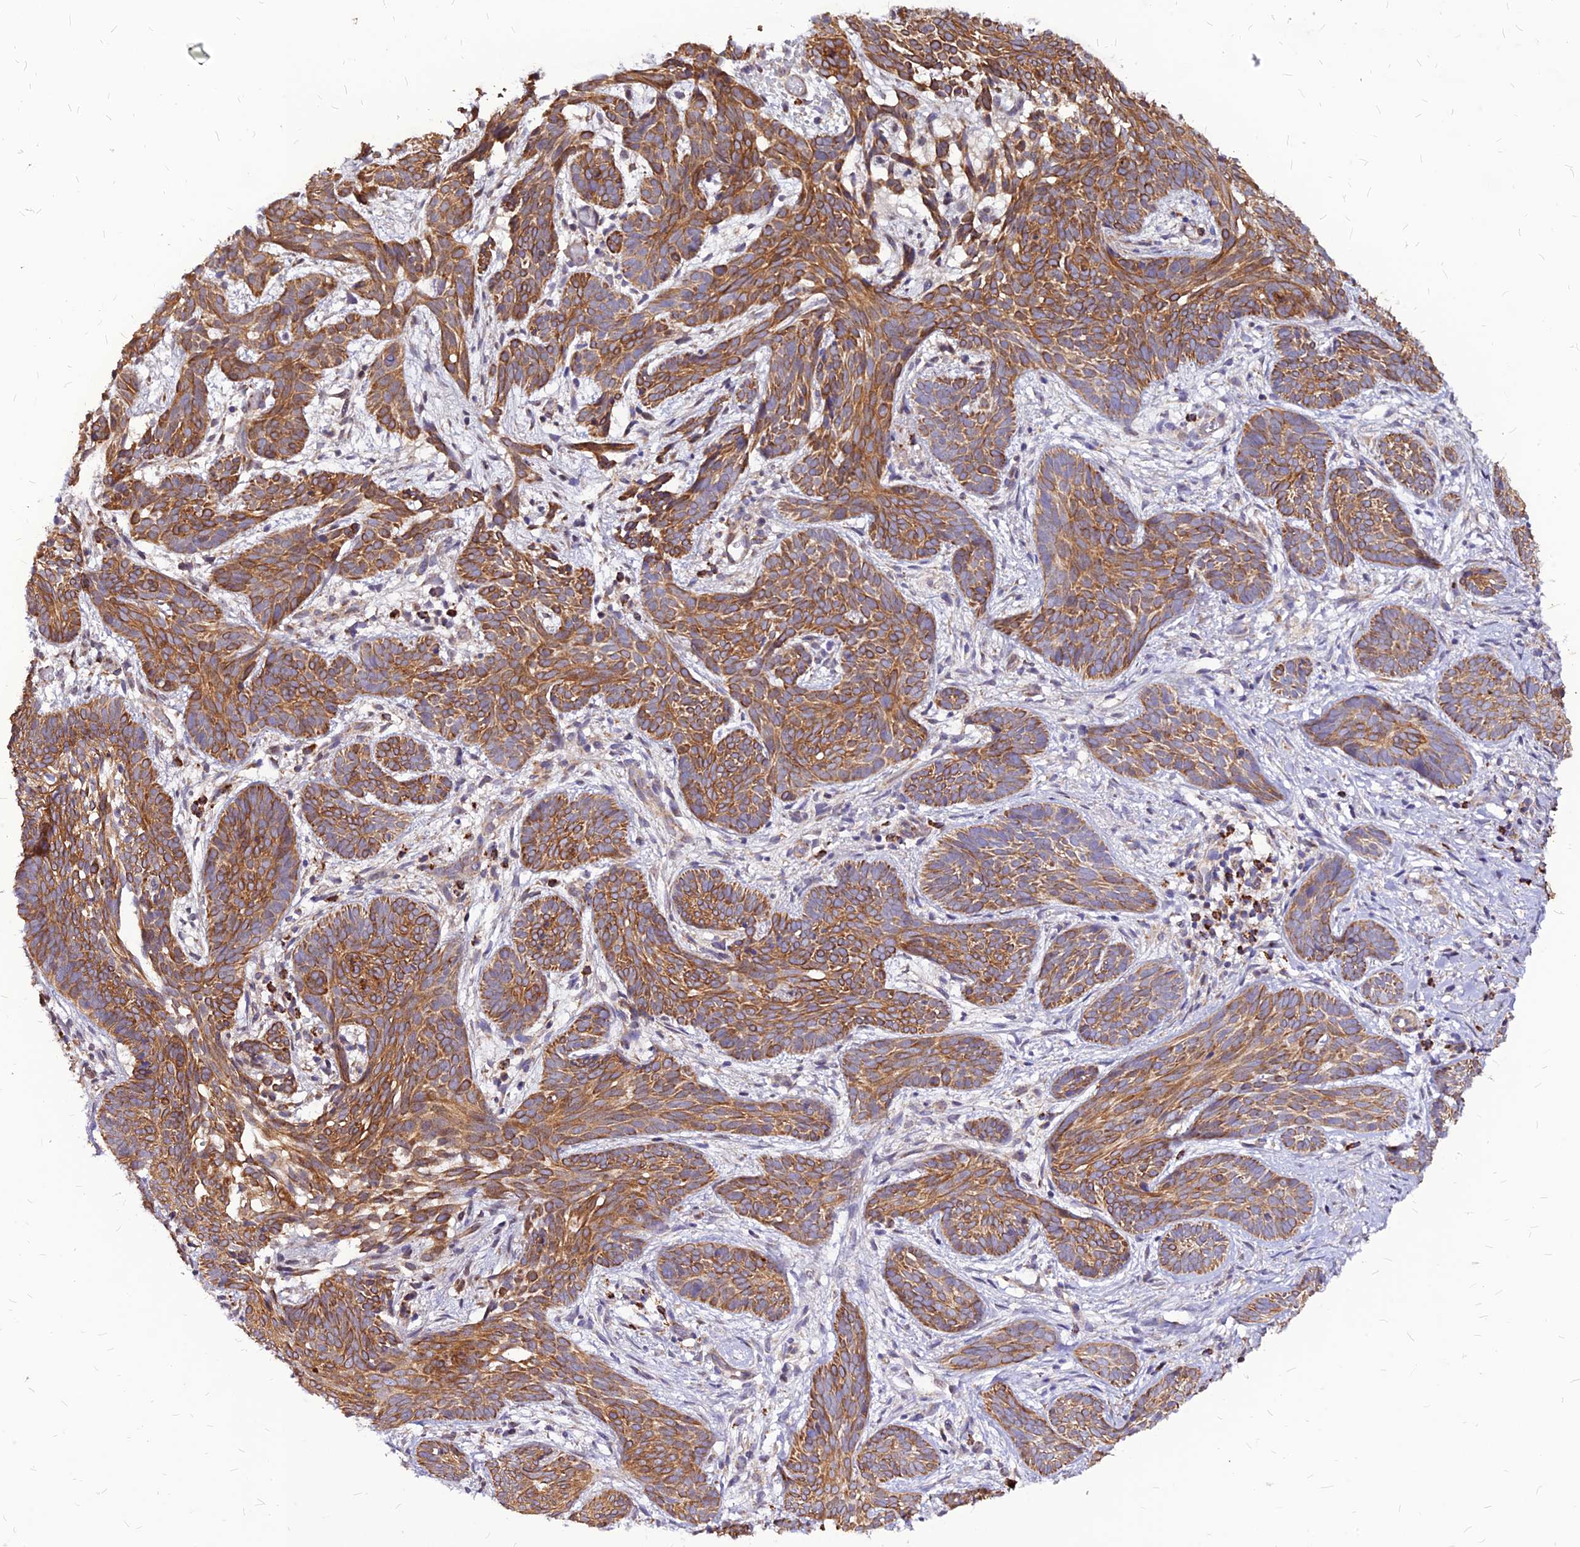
{"staining": {"intensity": "moderate", "quantity": ">75%", "location": "cytoplasmic/membranous"}, "tissue": "skin cancer", "cell_type": "Tumor cells", "image_type": "cancer", "snomed": [{"axis": "morphology", "description": "Basal cell carcinoma"}, {"axis": "topography", "description": "Skin"}], "caption": "Moderate cytoplasmic/membranous staining for a protein is present in about >75% of tumor cells of skin basal cell carcinoma using immunohistochemistry.", "gene": "ECI1", "patient": {"sex": "female", "age": 81}}